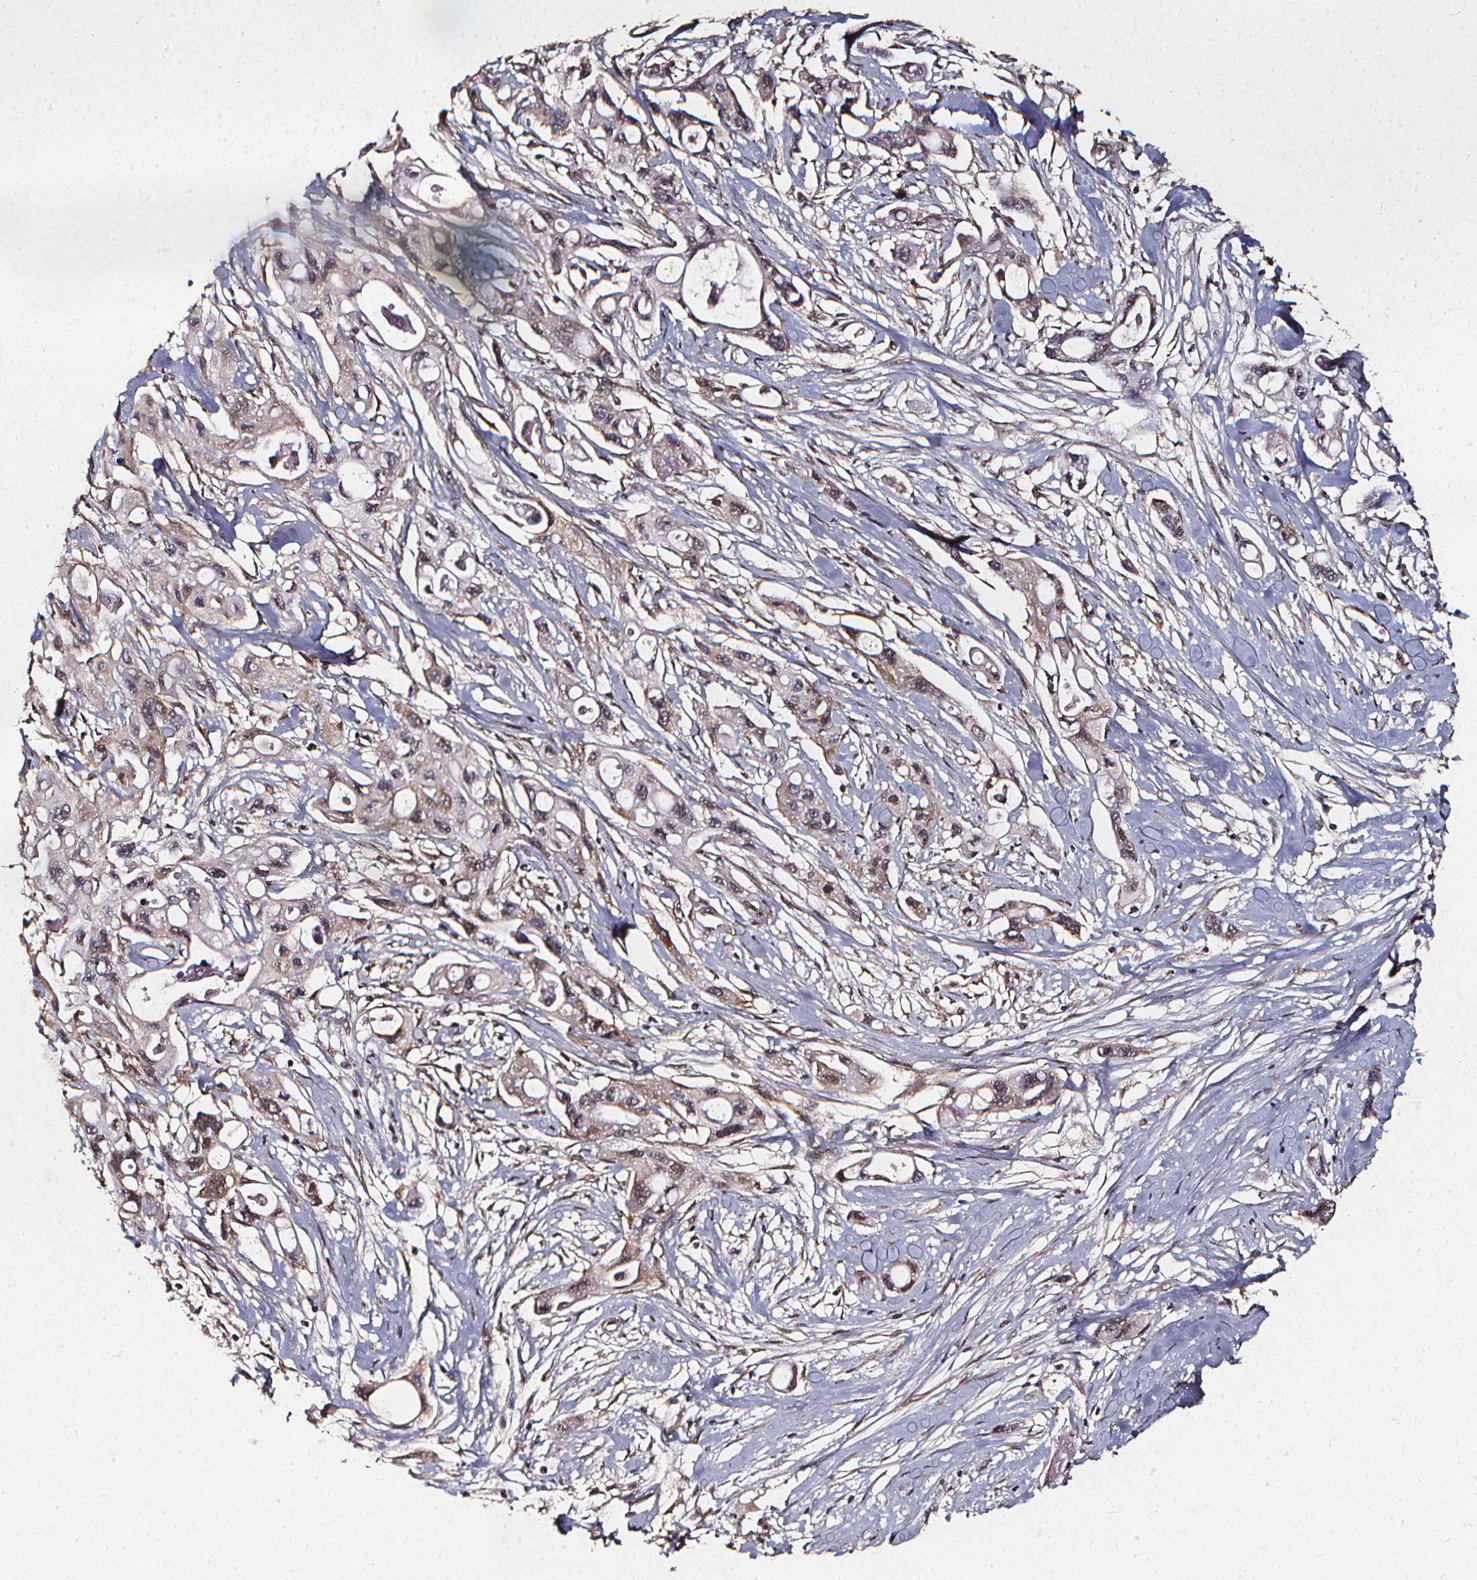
{"staining": {"intensity": "weak", "quantity": "<25%", "location": "cytoplasmic/membranous,nuclear"}, "tissue": "pancreatic cancer", "cell_type": "Tumor cells", "image_type": "cancer", "snomed": [{"axis": "morphology", "description": "Adenocarcinoma, NOS"}, {"axis": "topography", "description": "Pancreas"}], "caption": "The micrograph shows no significant positivity in tumor cells of pancreatic cancer (adenocarcinoma). The staining was performed using DAB to visualize the protein expression in brown, while the nuclei were stained in blue with hematoxylin (Magnification: 20x).", "gene": "SMN1", "patient": {"sex": "male", "age": 60}}